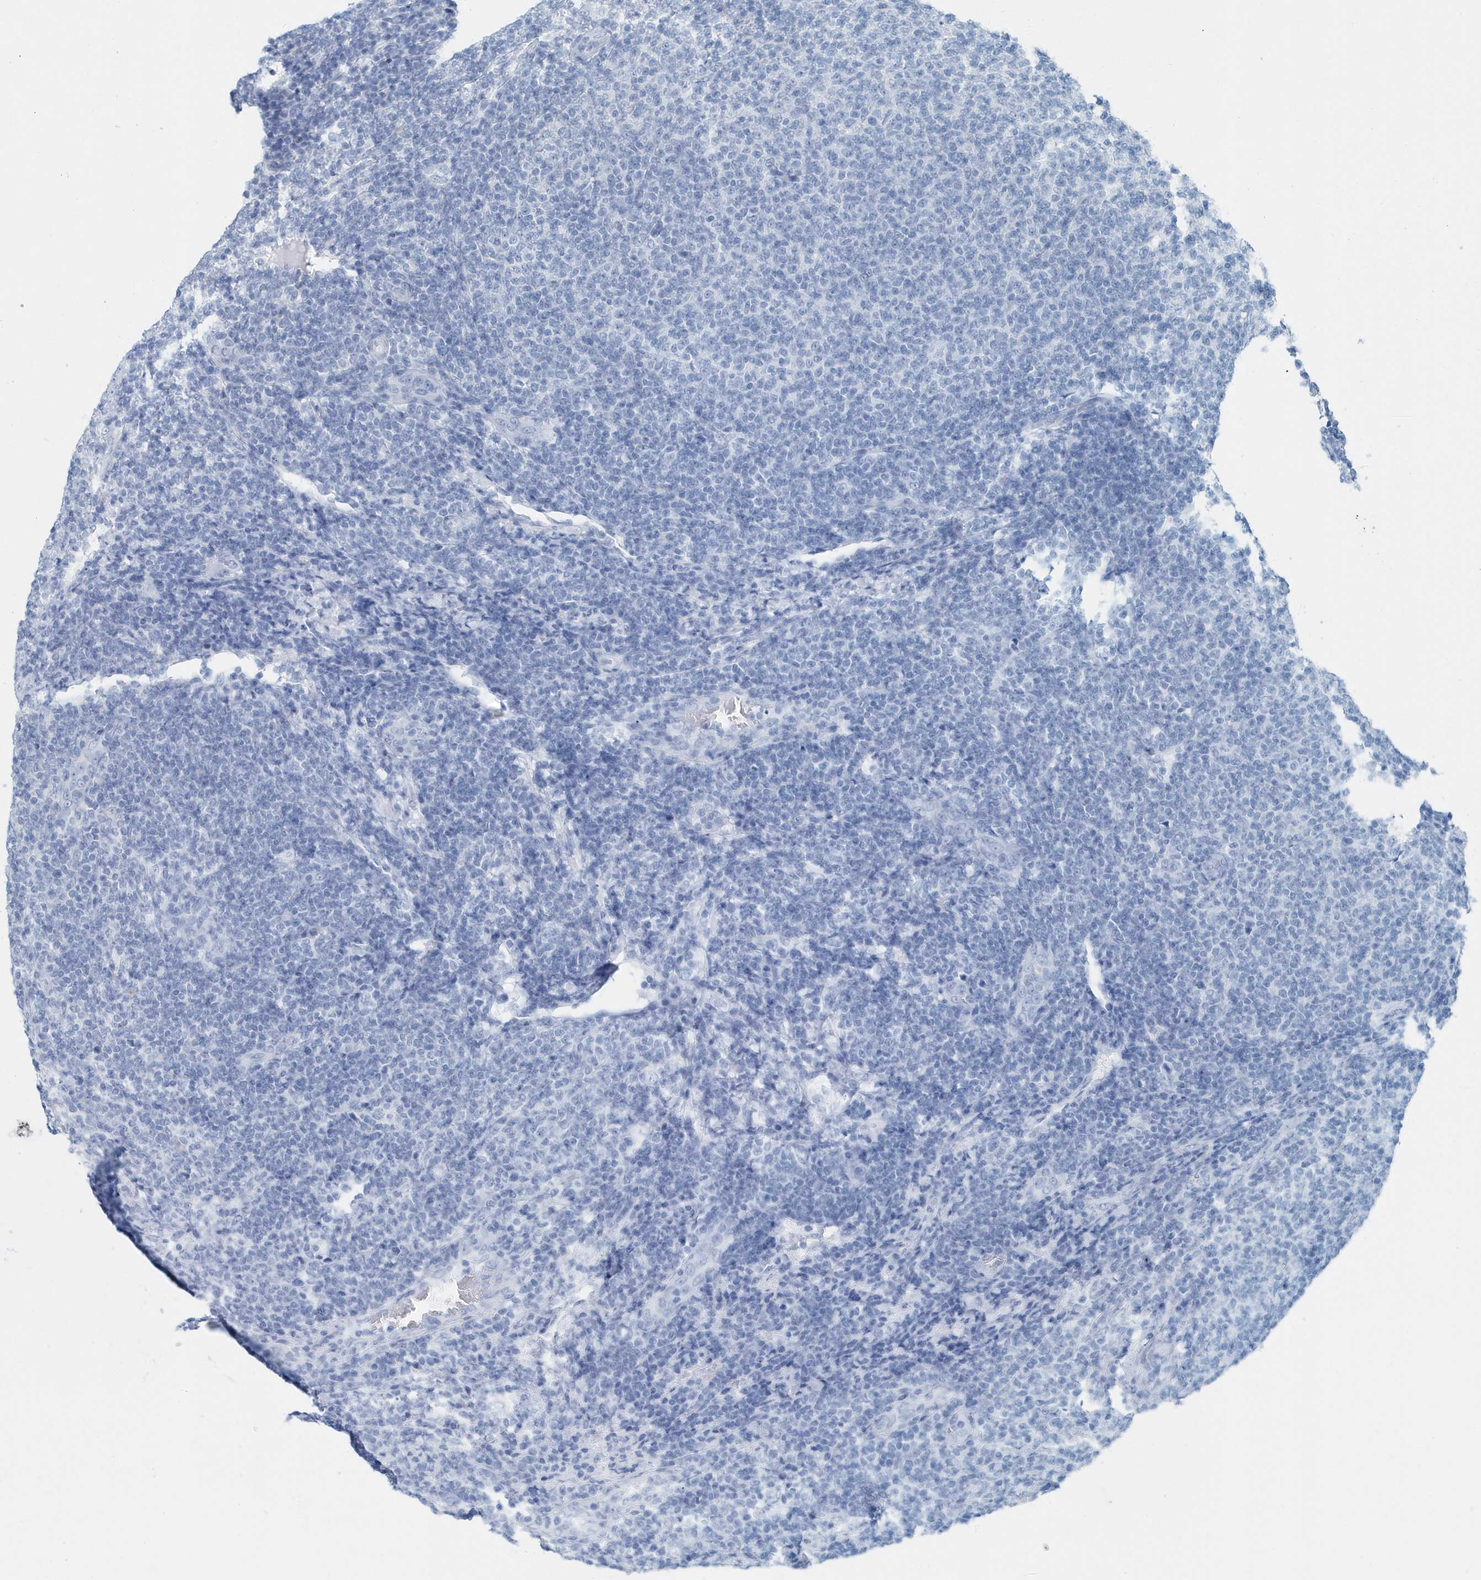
{"staining": {"intensity": "negative", "quantity": "none", "location": "none"}, "tissue": "lymphoma", "cell_type": "Tumor cells", "image_type": "cancer", "snomed": [{"axis": "morphology", "description": "Malignant lymphoma, non-Hodgkin's type, Low grade"}, {"axis": "topography", "description": "Lymph node"}], "caption": "Immunohistochemical staining of human lymphoma shows no significant expression in tumor cells.", "gene": "PFN2", "patient": {"sex": "male", "age": 66}}